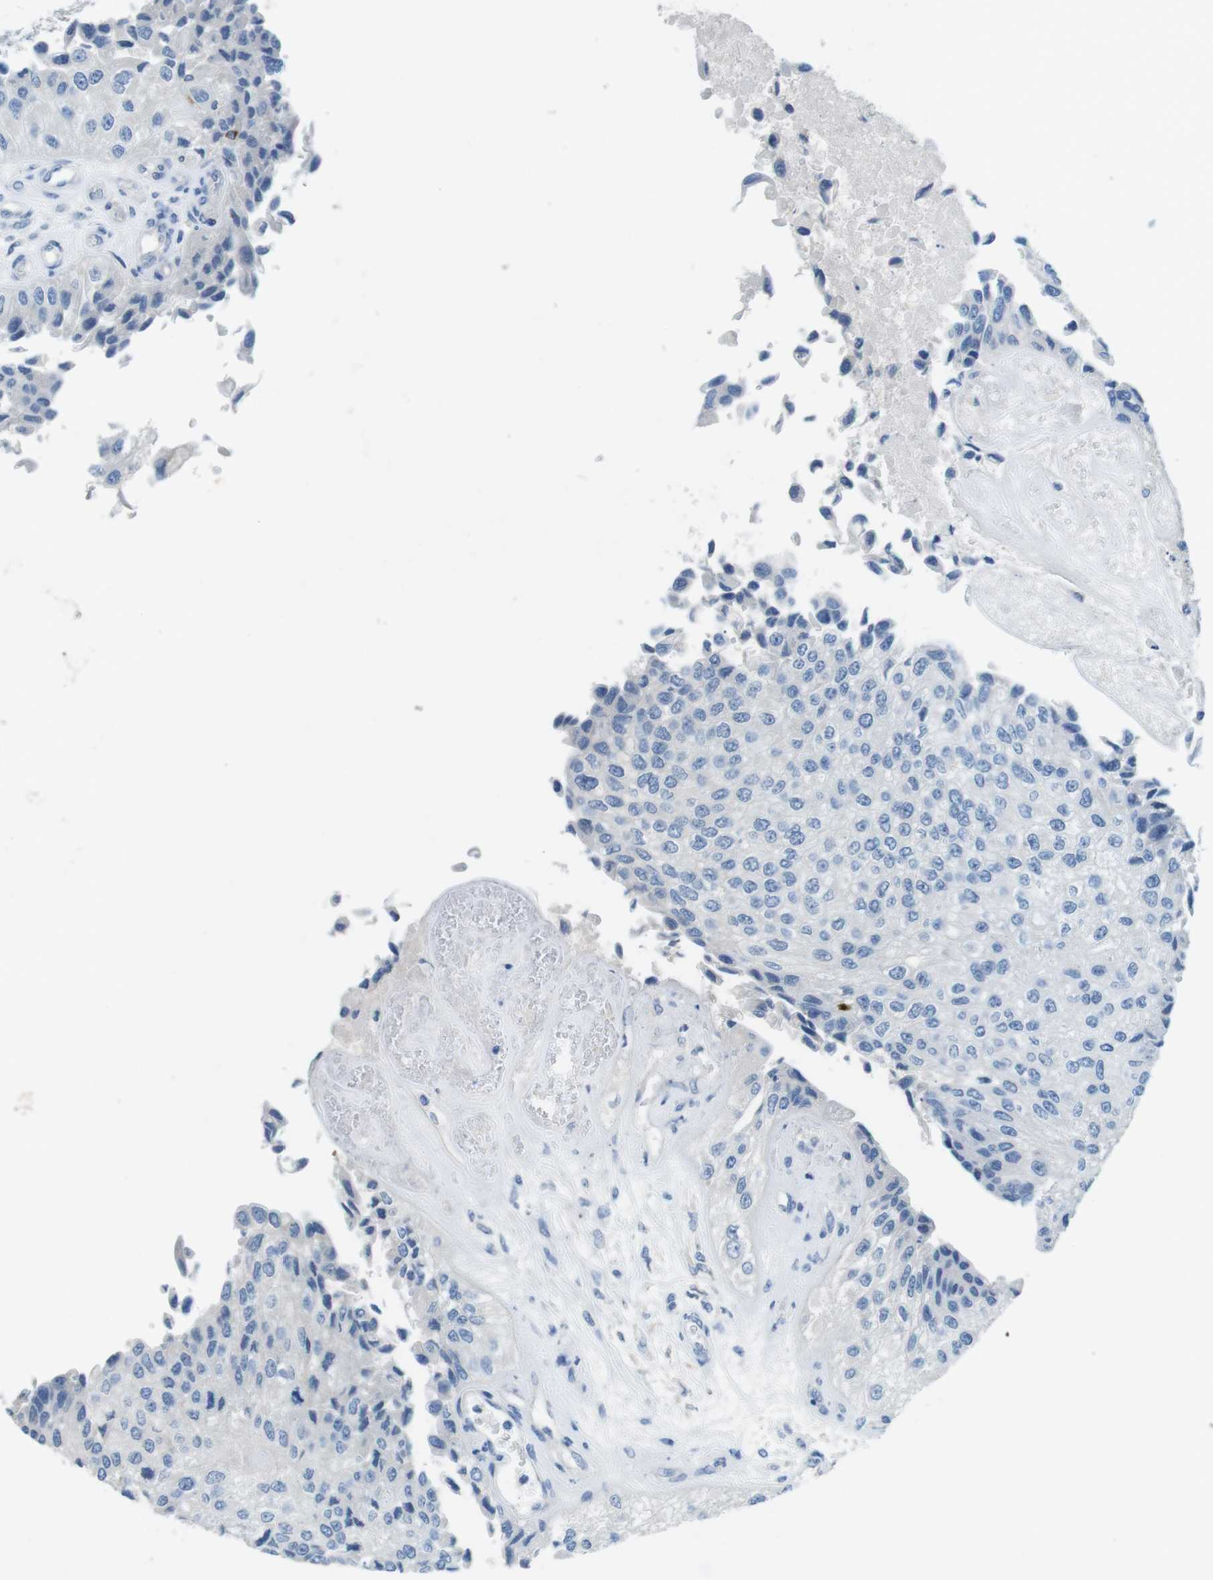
{"staining": {"intensity": "negative", "quantity": "none", "location": "none"}, "tissue": "urothelial cancer", "cell_type": "Tumor cells", "image_type": "cancer", "snomed": [{"axis": "morphology", "description": "Urothelial carcinoma, High grade"}, {"axis": "topography", "description": "Kidney"}, {"axis": "topography", "description": "Urinary bladder"}], "caption": "DAB immunohistochemical staining of urothelial carcinoma (high-grade) demonstrates no significant staining in tumor cells.", "gene": "SLC35A3", "patient": {"sex": "male", "age": 77}}